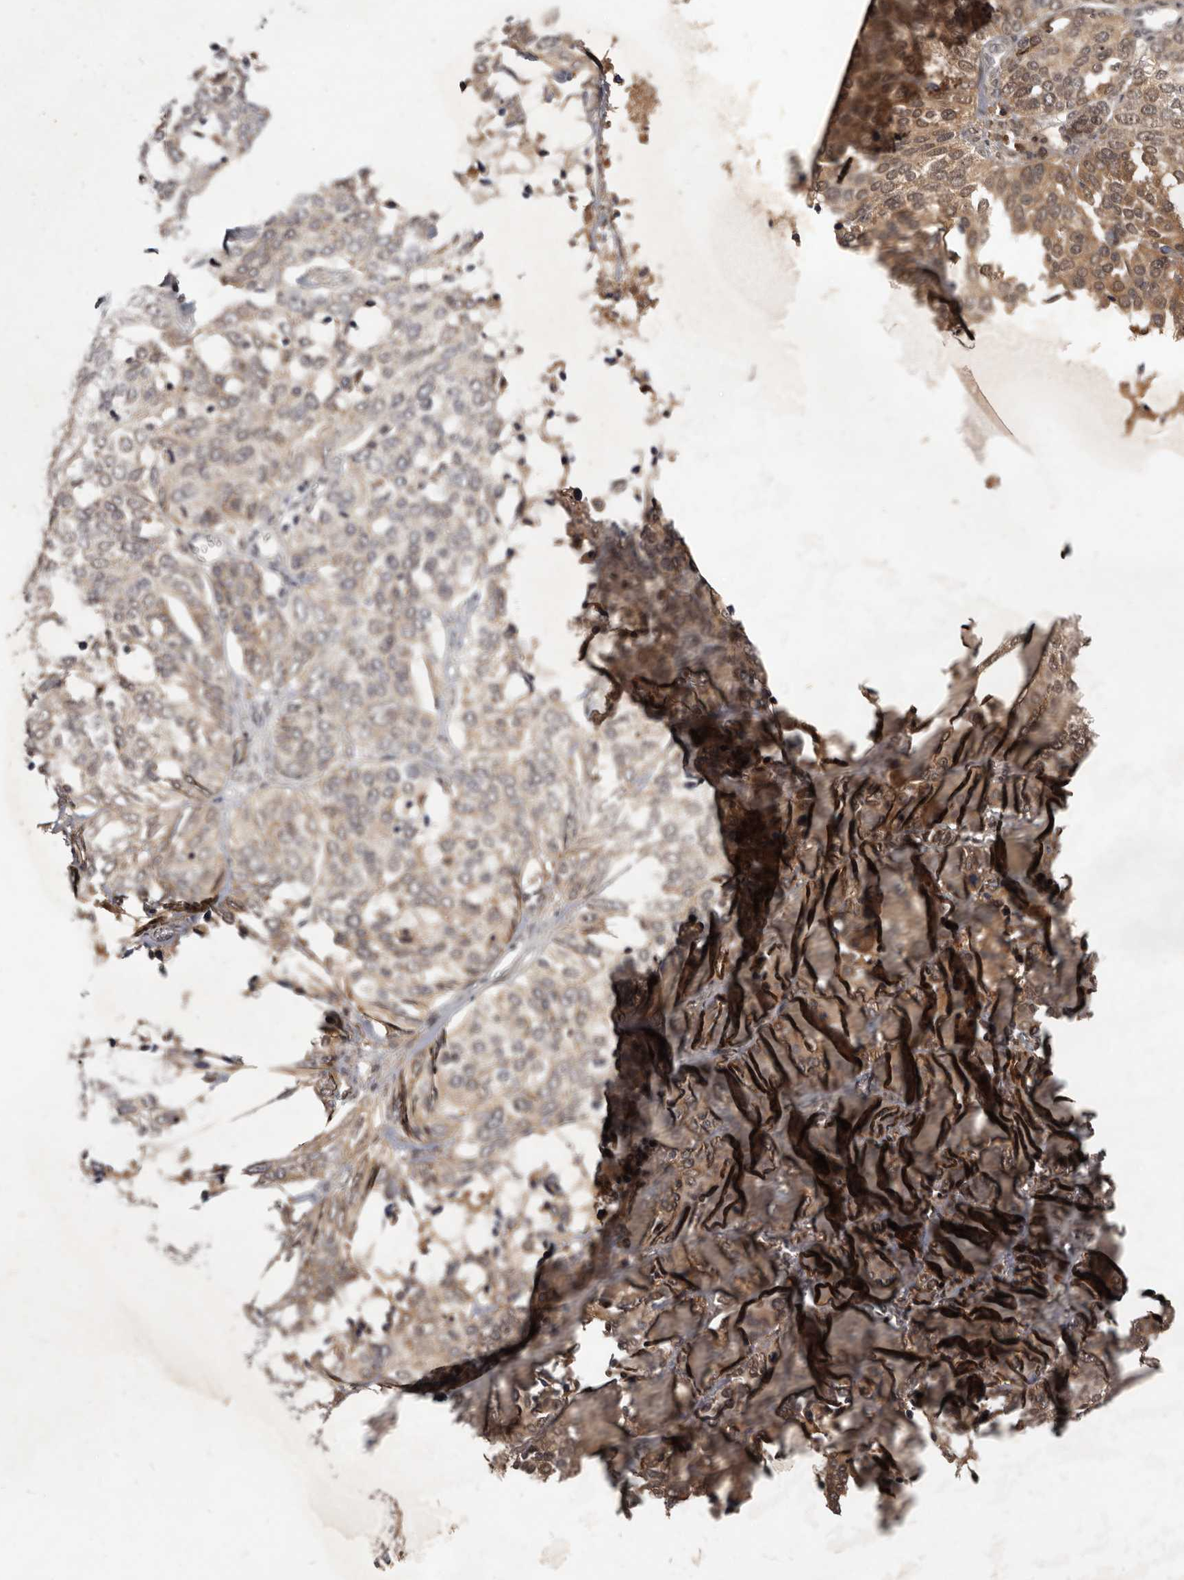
{"staining": {"intensity": "moderate", "quantity": ">75%", "location": "cytoplasmic/membranous"}, "tissue": "ovarian cancer", "cell_type": "Tumor cells", "image_type": "cancer", "snomed": [{"axis": "morphology", "description": "Cystadenocarcinoma, serous, NOS"}, {"axis": "topography", "description": "Ovary"}], "caption": "Protein expression by immunohistochemistry (IHC) exhibits moderate cytoplasmic/membranous staining in about >75% of tumor cells in ovarian cancer (serous cystadenocarcinoma). The protein of interest is stained brown, and the nuclei are stained in blue (DAB IHC with brightfield microscopy, high magnification).", "gene": "INAVA", "patient": {"sex": "female", "age": 44}}